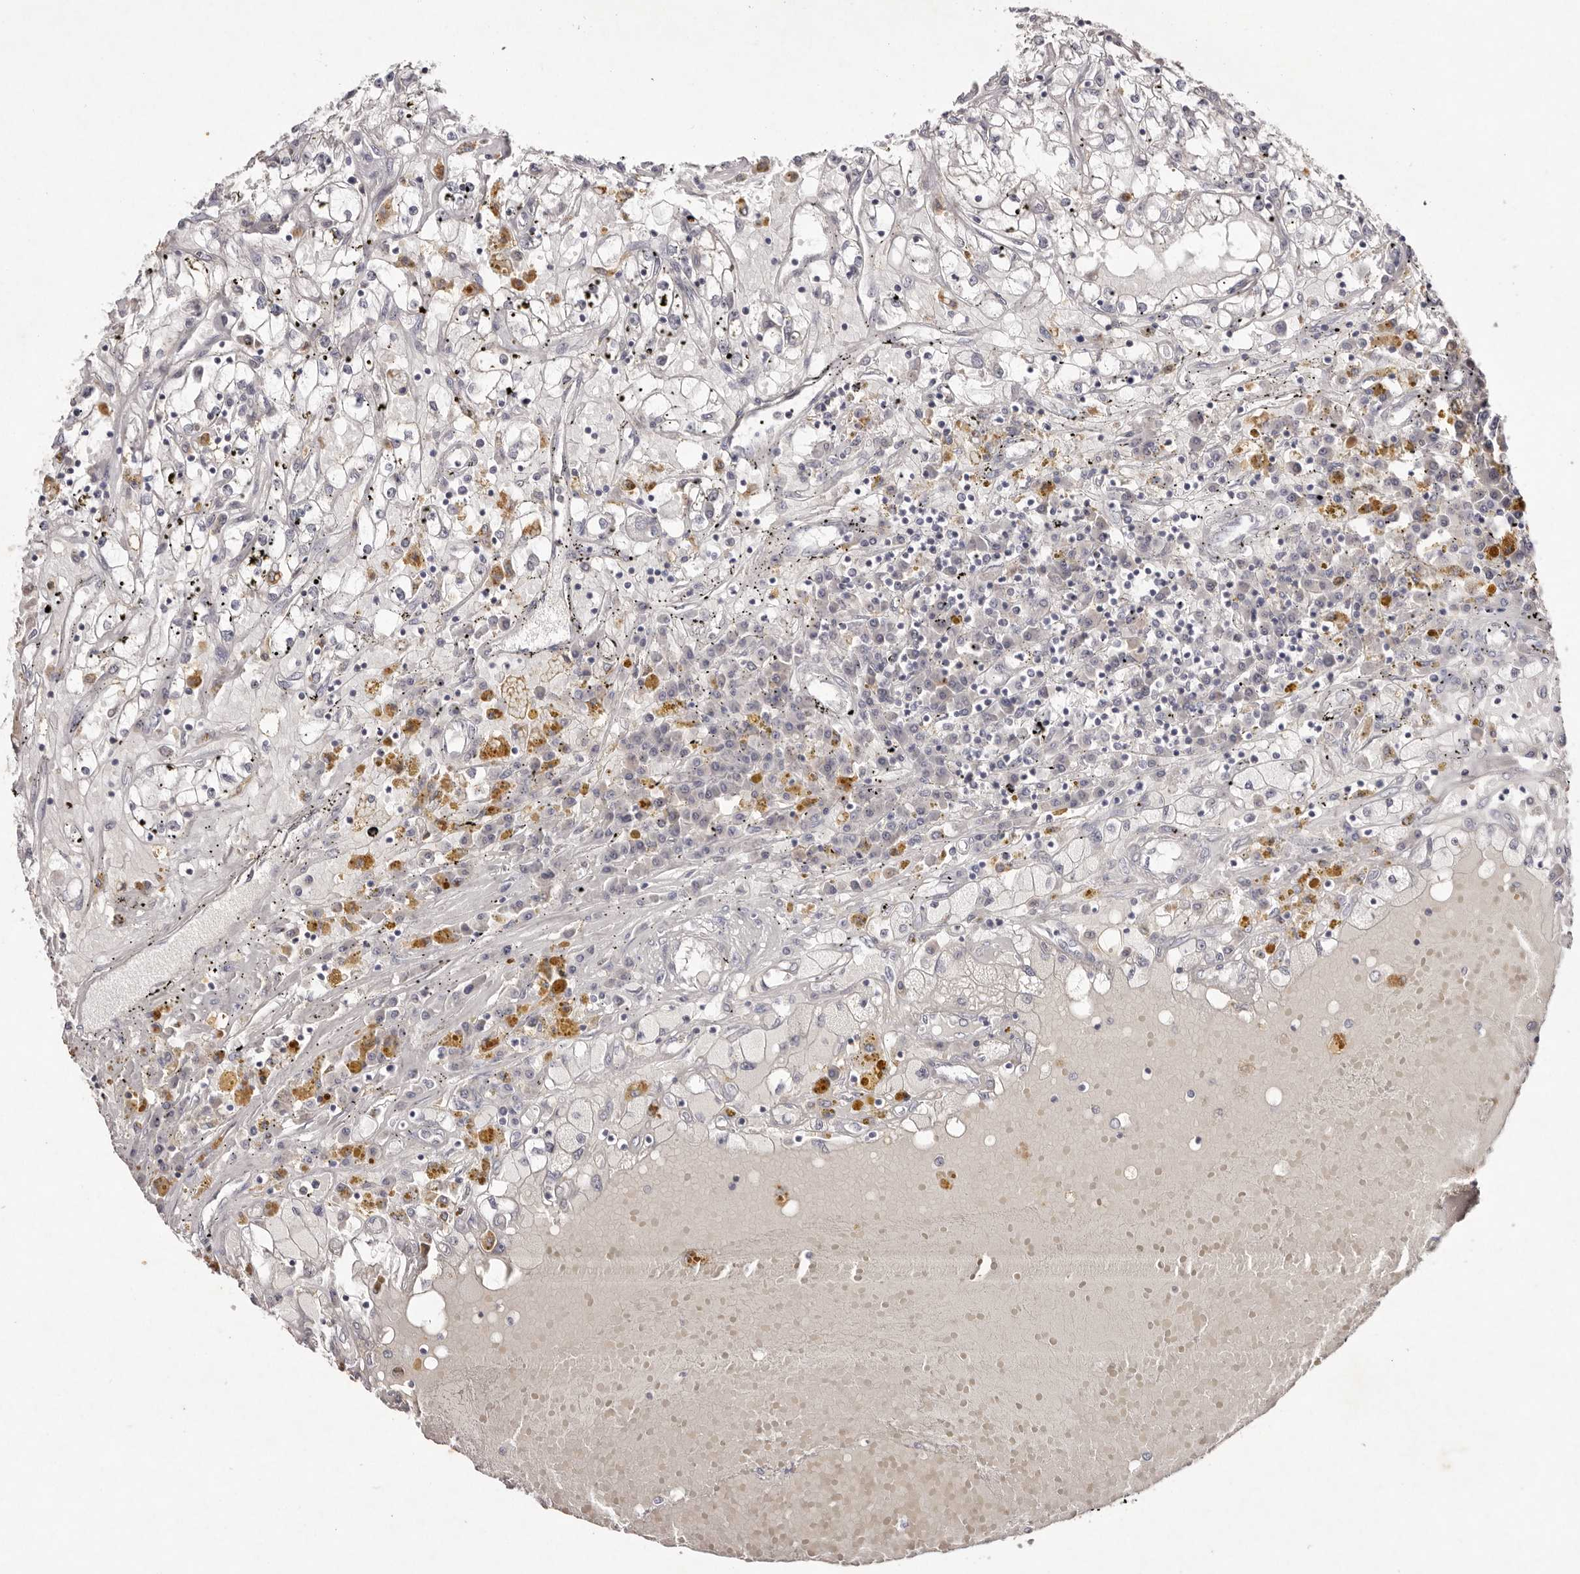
{"staining": {"intensity": "negative", "quantity": "none", "location": "none"}, "tissue": "renal cancer", "cell_type": "Tumor cells", "image_type": "cancer", "snomed": [{"axis": "morphology", "description": "Adenocarcinoma, NOS"}, {"axis": "topography", "description": "Kidney"}], "caption": "Human renal cancer stained for a protein using IHC reveals no positivity in tumor cells.", "gene": "SCUBE2", "patient": {"sex": "male", "age": 56}}